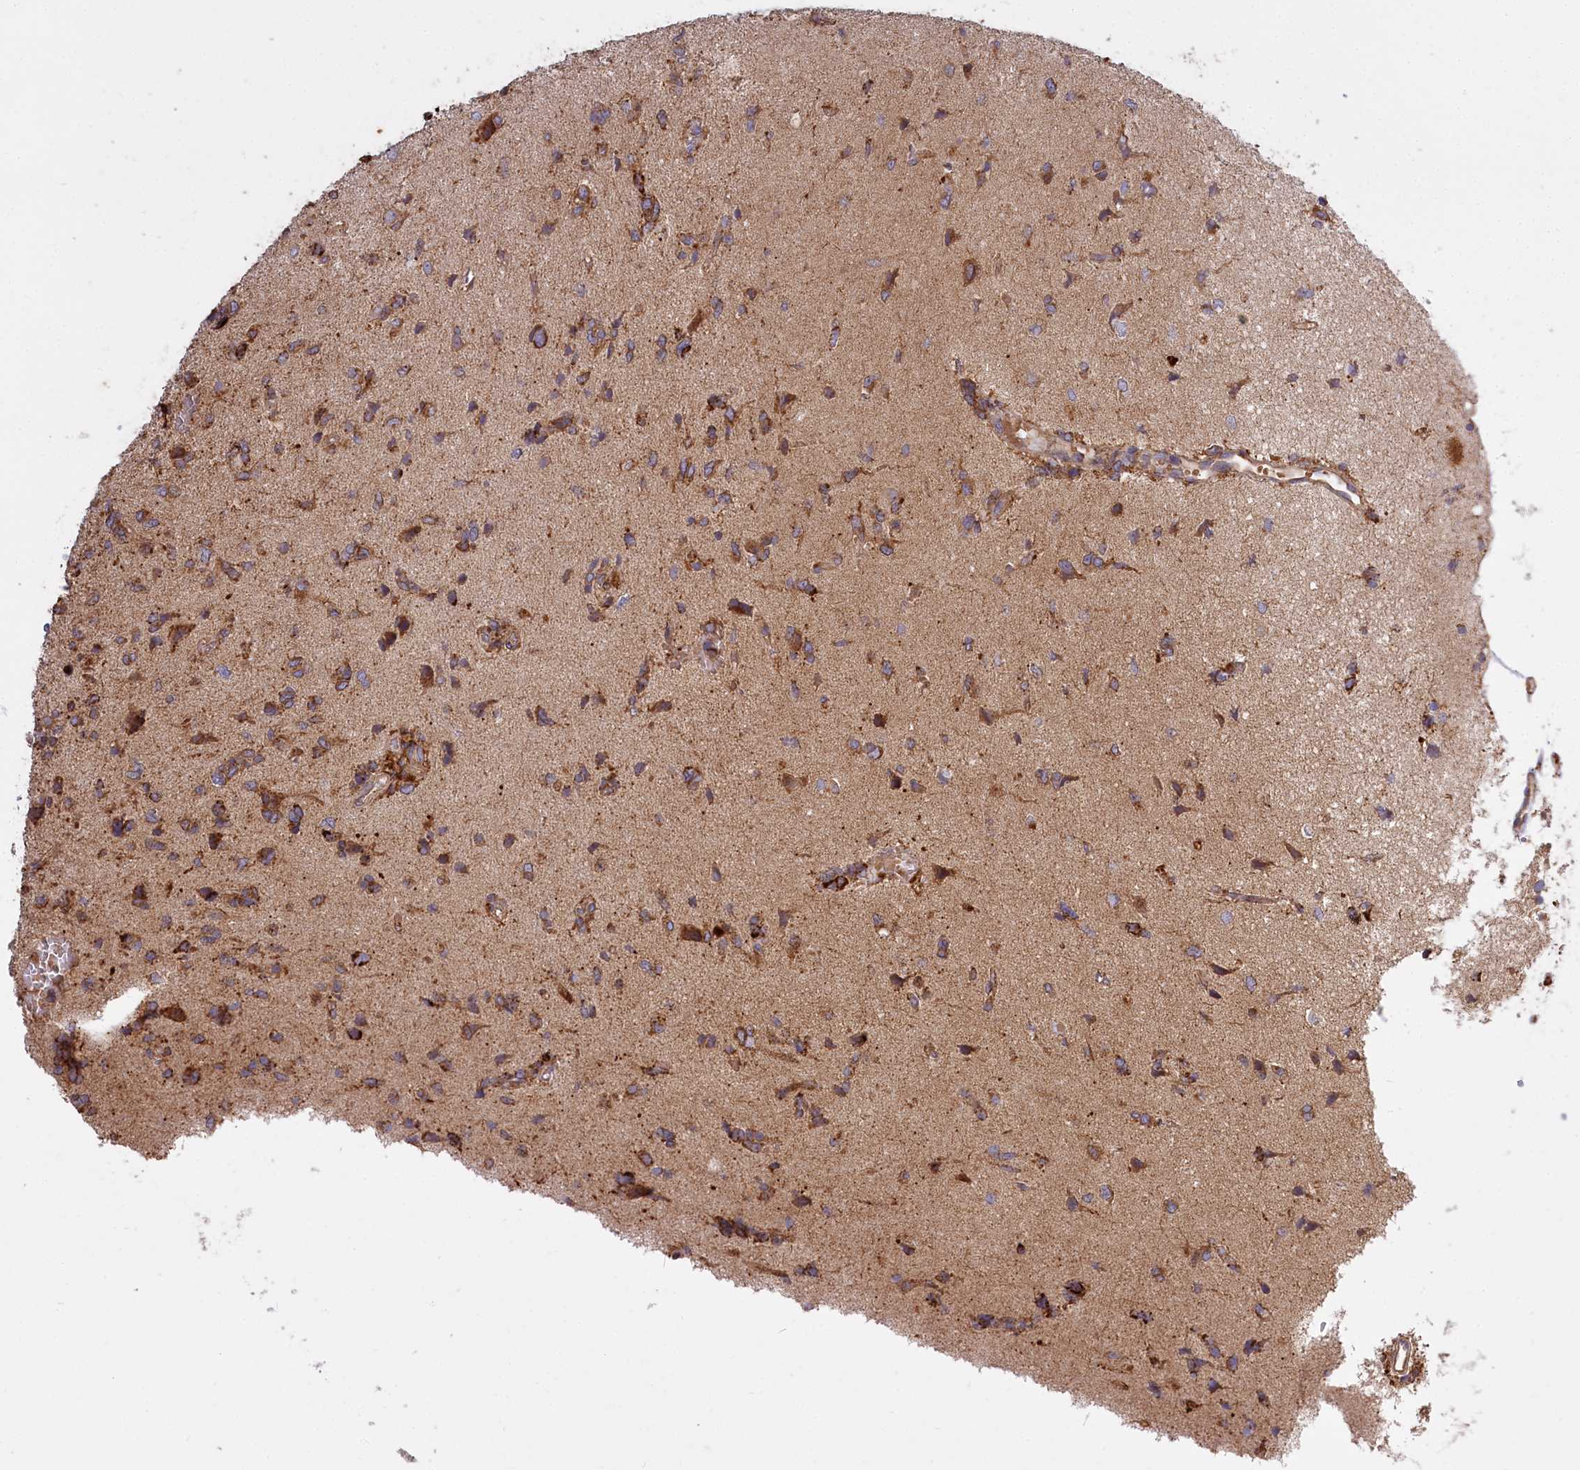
{"staining": {"intensity": "moderate", "quantity": ">75%", "location": "cytoplasmic/membranous"}, "tissue": "glioma", "cell_type": "Tumor cells", "image_type": "cancer", "snomed": [{"axis": "morphology", "description": "Glioma, malignant, High grade"}, {"axis": "topography", "description": "Brain"}], "caption": "A medium amount of moderate cytoplasmic/membranous expression is appreciated in approximately >75% of tumor cells in glioma tissue.", "gene": "CARD19", "patient": {"sex": "female", "age": 59}}